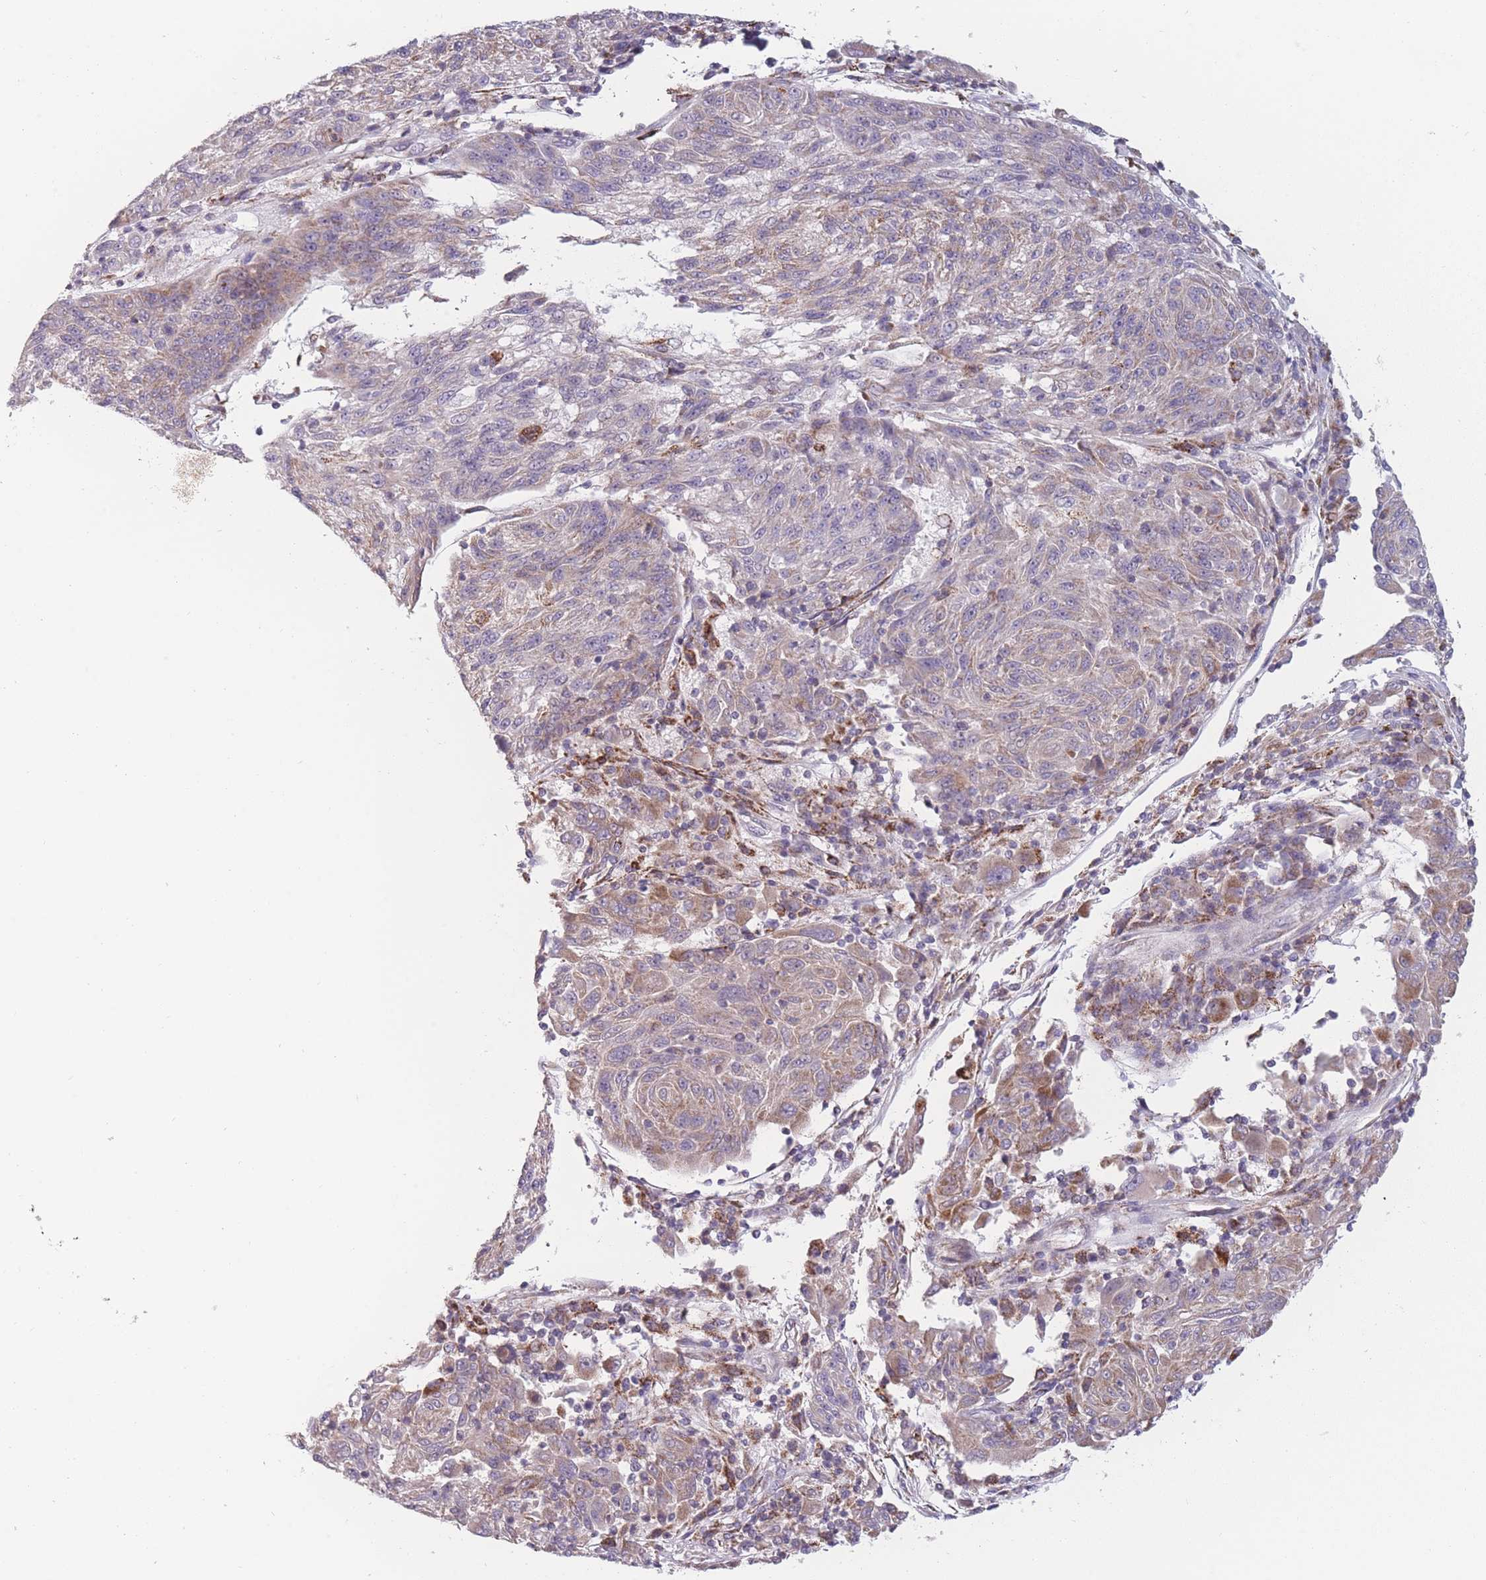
{"staining": {"intensity": "weak", "quantity": "<25%", "location": "cytoplasmic/membranous"}, "tissue": "melanoma", "cell_type": "Tumor cells", "image_type": "cancer", "snomed": [{"axis": "morphology", "description": "Malignant melanoma, NOS"}, {"axis": "topography", "description": "Skin"}], "caption": "This is a micrograph of IHC staining of malignant melanoma, which shows no expression in tumor cells. (Stains: DAB (3,3'-diaminobenzidine) immunohistochemistry (IHC) with hematoxylin counter stain, Microscopy: brightfield microscopy at high magnification).", "gene": "PEX11B", "patient": {"sex": "male", "age": 53}}